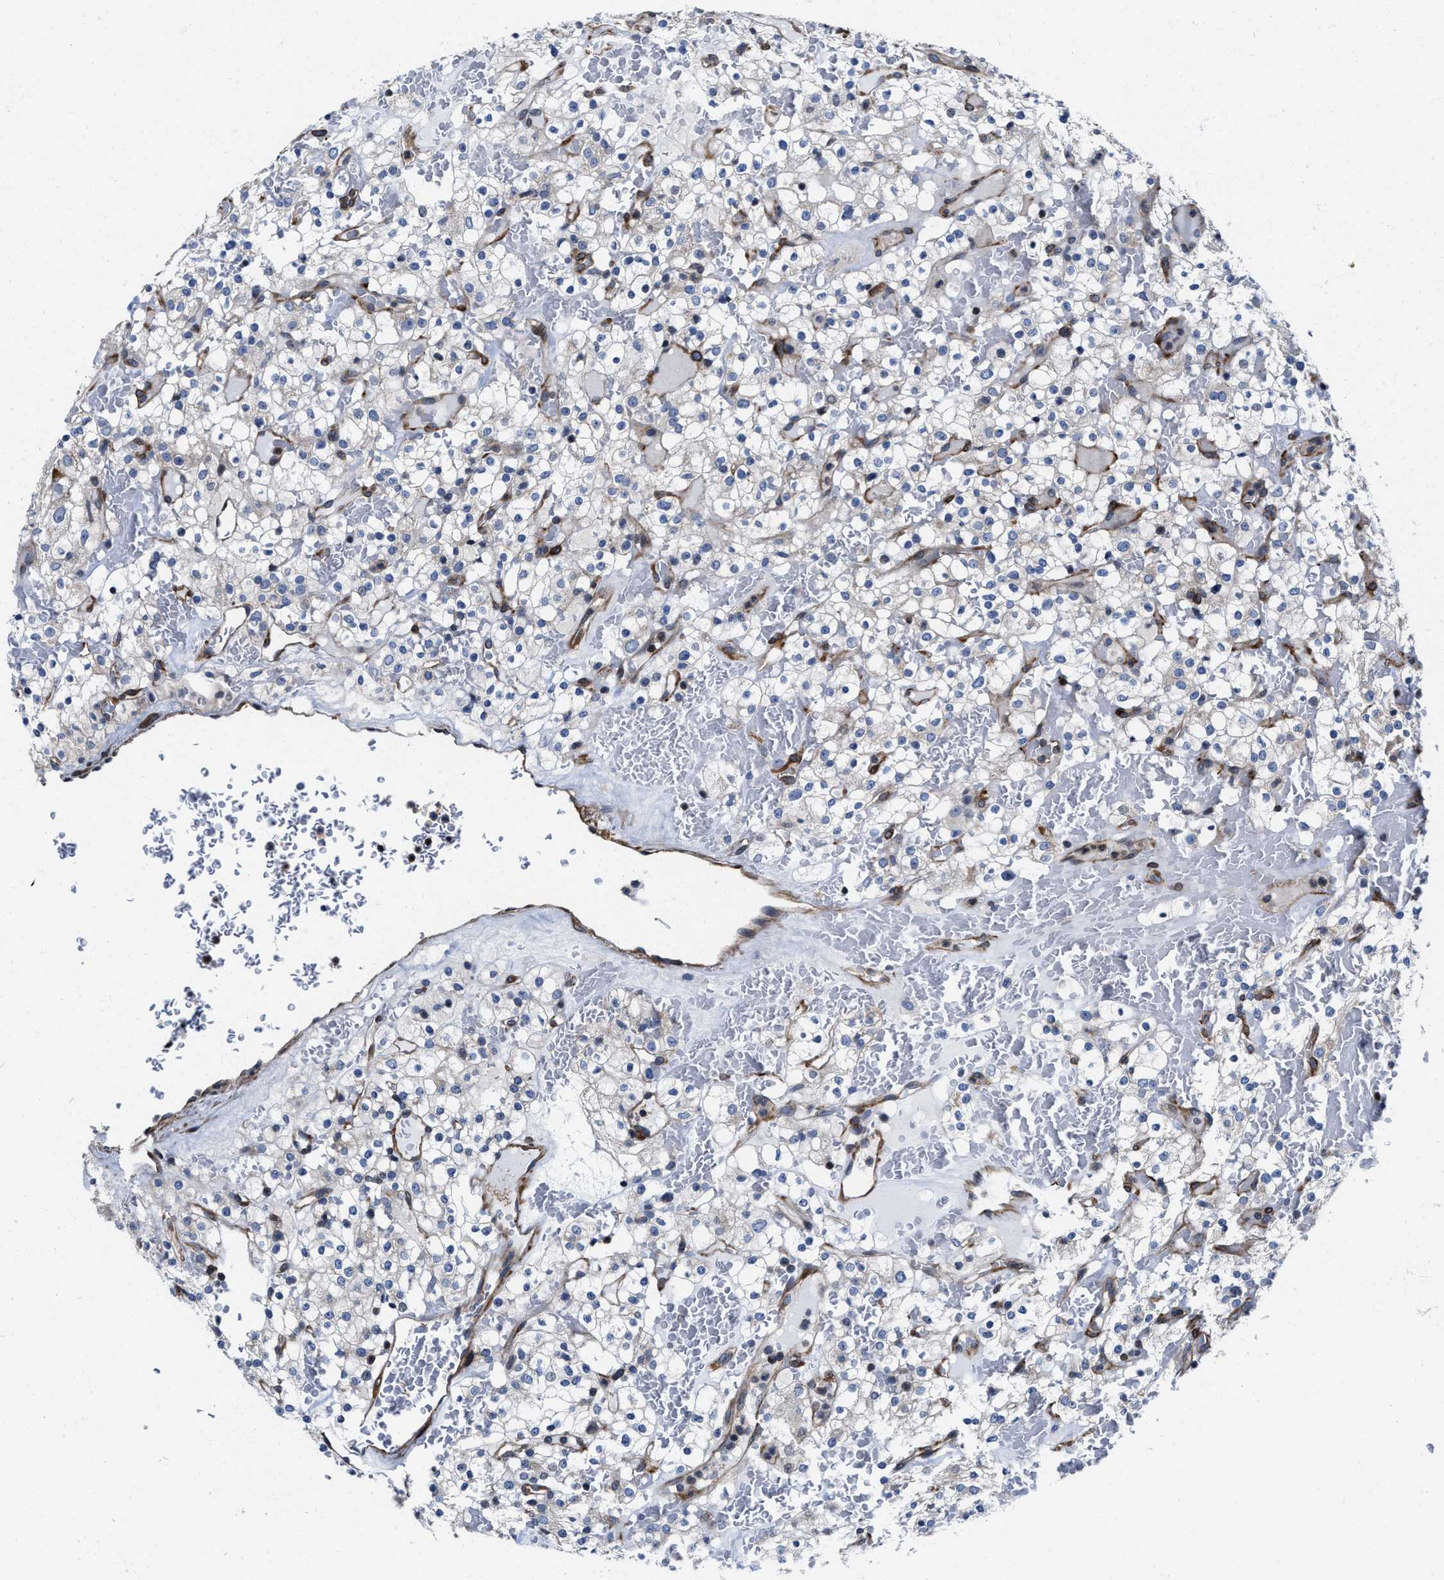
{"staining": {"intensity": "negative", "quantity": "none", "location": "none"}, "tissue": "renal cancer", "cell_type": "Tumor cells", "image_type": "cancer", "snomed": [{"axis": "morphology", "description": "Normal tissue, NOS"}, {"axis": "morphology", "description": "Adenocarcinoma, NOS"}, {"axis": "topography", "description": "Kidney"}], "caption": "There is no significant staining in tumor cells of renal cancer.", "gene": "TGFB1I1", "patient": {"sex": "female", "age": 72}}